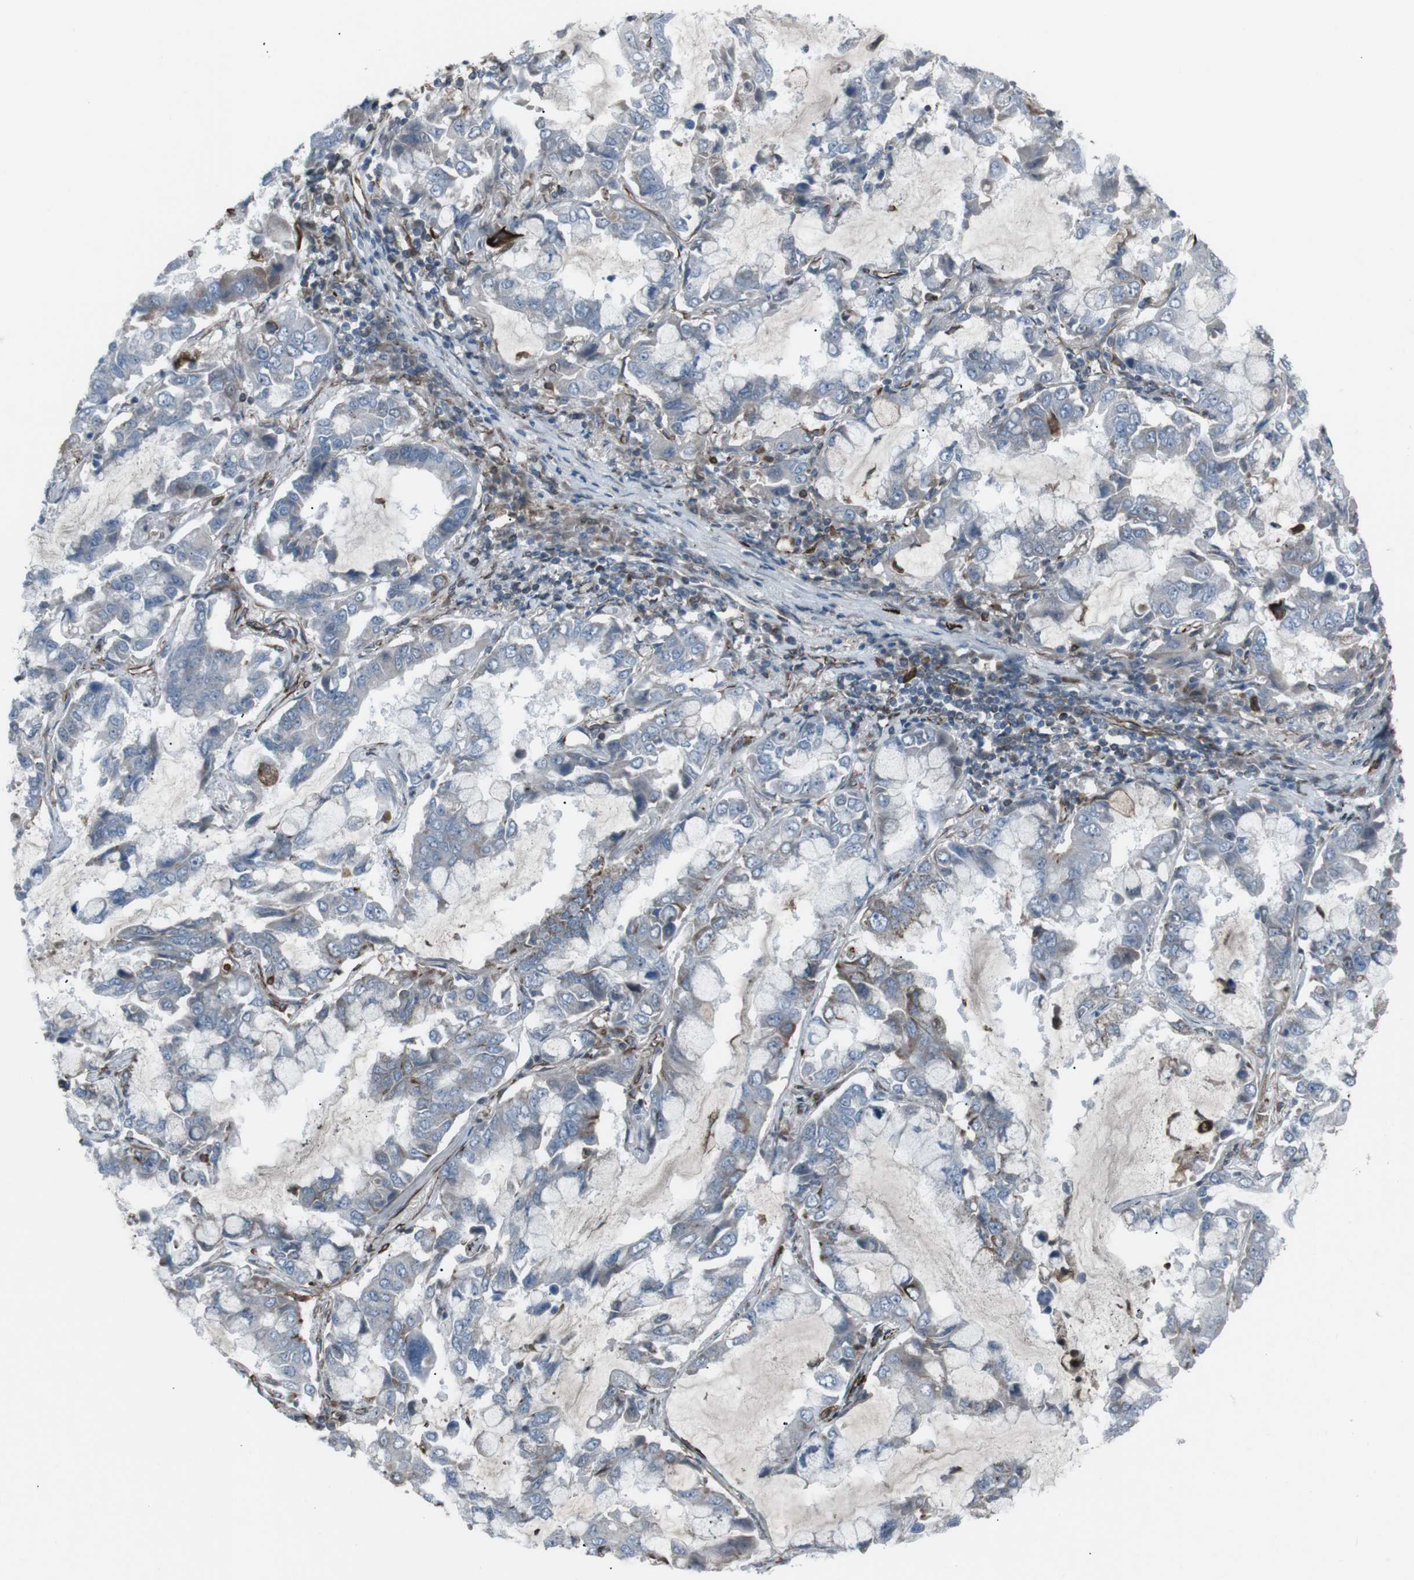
{"staining": {"intensity": "negative", "quantity": "none", "location": "none"}, "tissue": "lung cancer", "cell_type": "Tumor cells", "image_type": "cancer", "snomed": [{"axis": "morphology", "description": "Adenocarcinoma, NOS"}, {"axis": "topography", "description": "Lung"}], "caption": "A high-resolution histopathology image shows immunohistochemistry (IHC) staining of lung cancer, which reveals no significant positivity in tumor cells.", "gene": "TMEM141", "patient": {"sex": "male", "age": 64}}